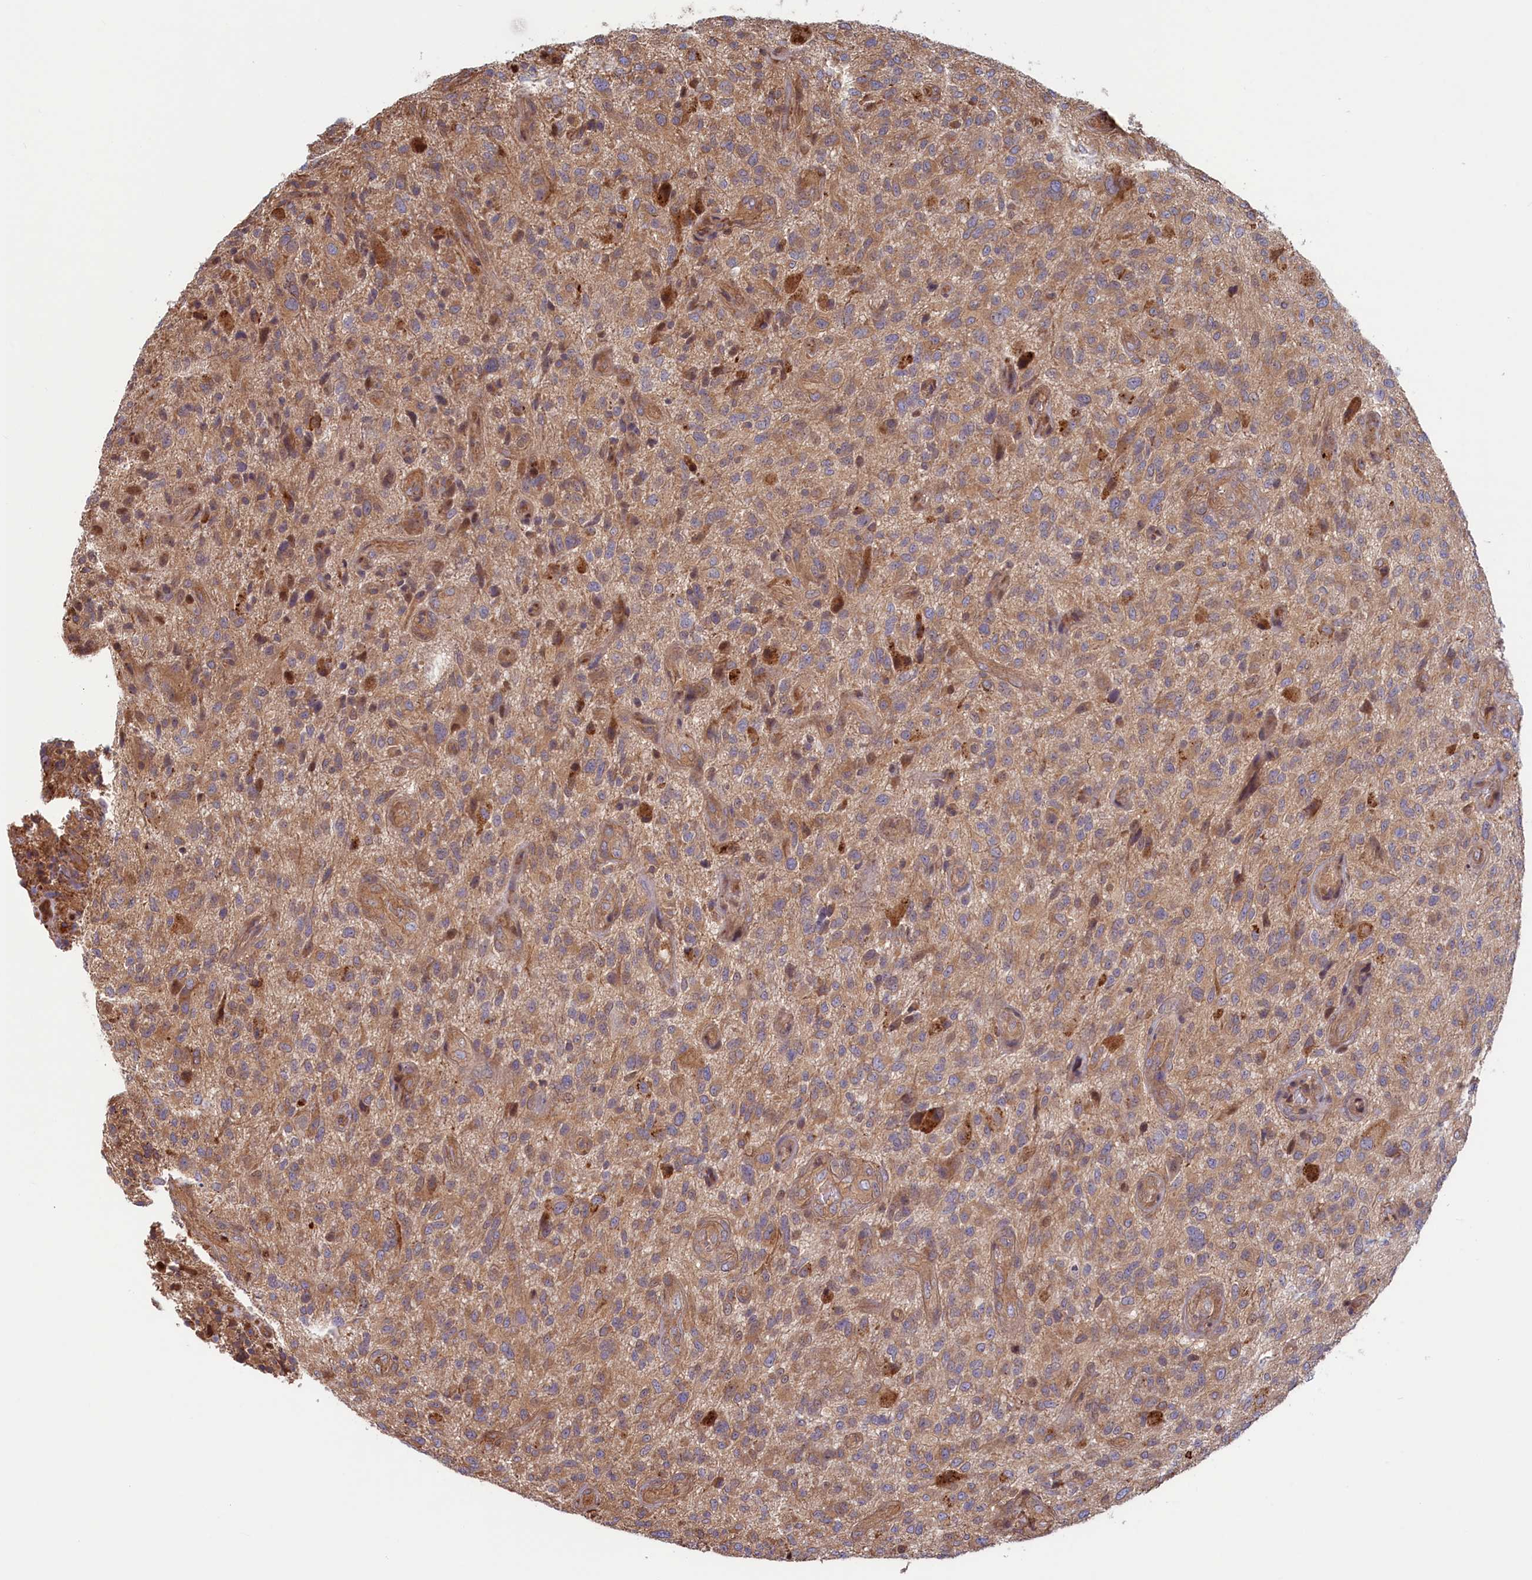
{"staining": {"intensity": "moderate", "quantity": ">75%", "location": "cytoplasmic/membranous"}, "tissue": "glioma", "cell_type": "Tumor cells", "image_type": "cancer", "snomed": [{"axis": "morphology", "description": "Glioma, malignant, High grade"}, {"axis": "topography", "description": "Brain"}], "caption": "Immunohistochemical staining of human glioma displays medium levels of moderate cytoplasmic/membranous protein positivity in approximately >75% of tumor cells. The staining was performed using DAB to visualize the protein expression in brown, while the nuclei were stained in blue with hematoxylin (Magnification: 20x).", "gene": "RILPL1", "patient": {"sex": "male", "age": 47}}